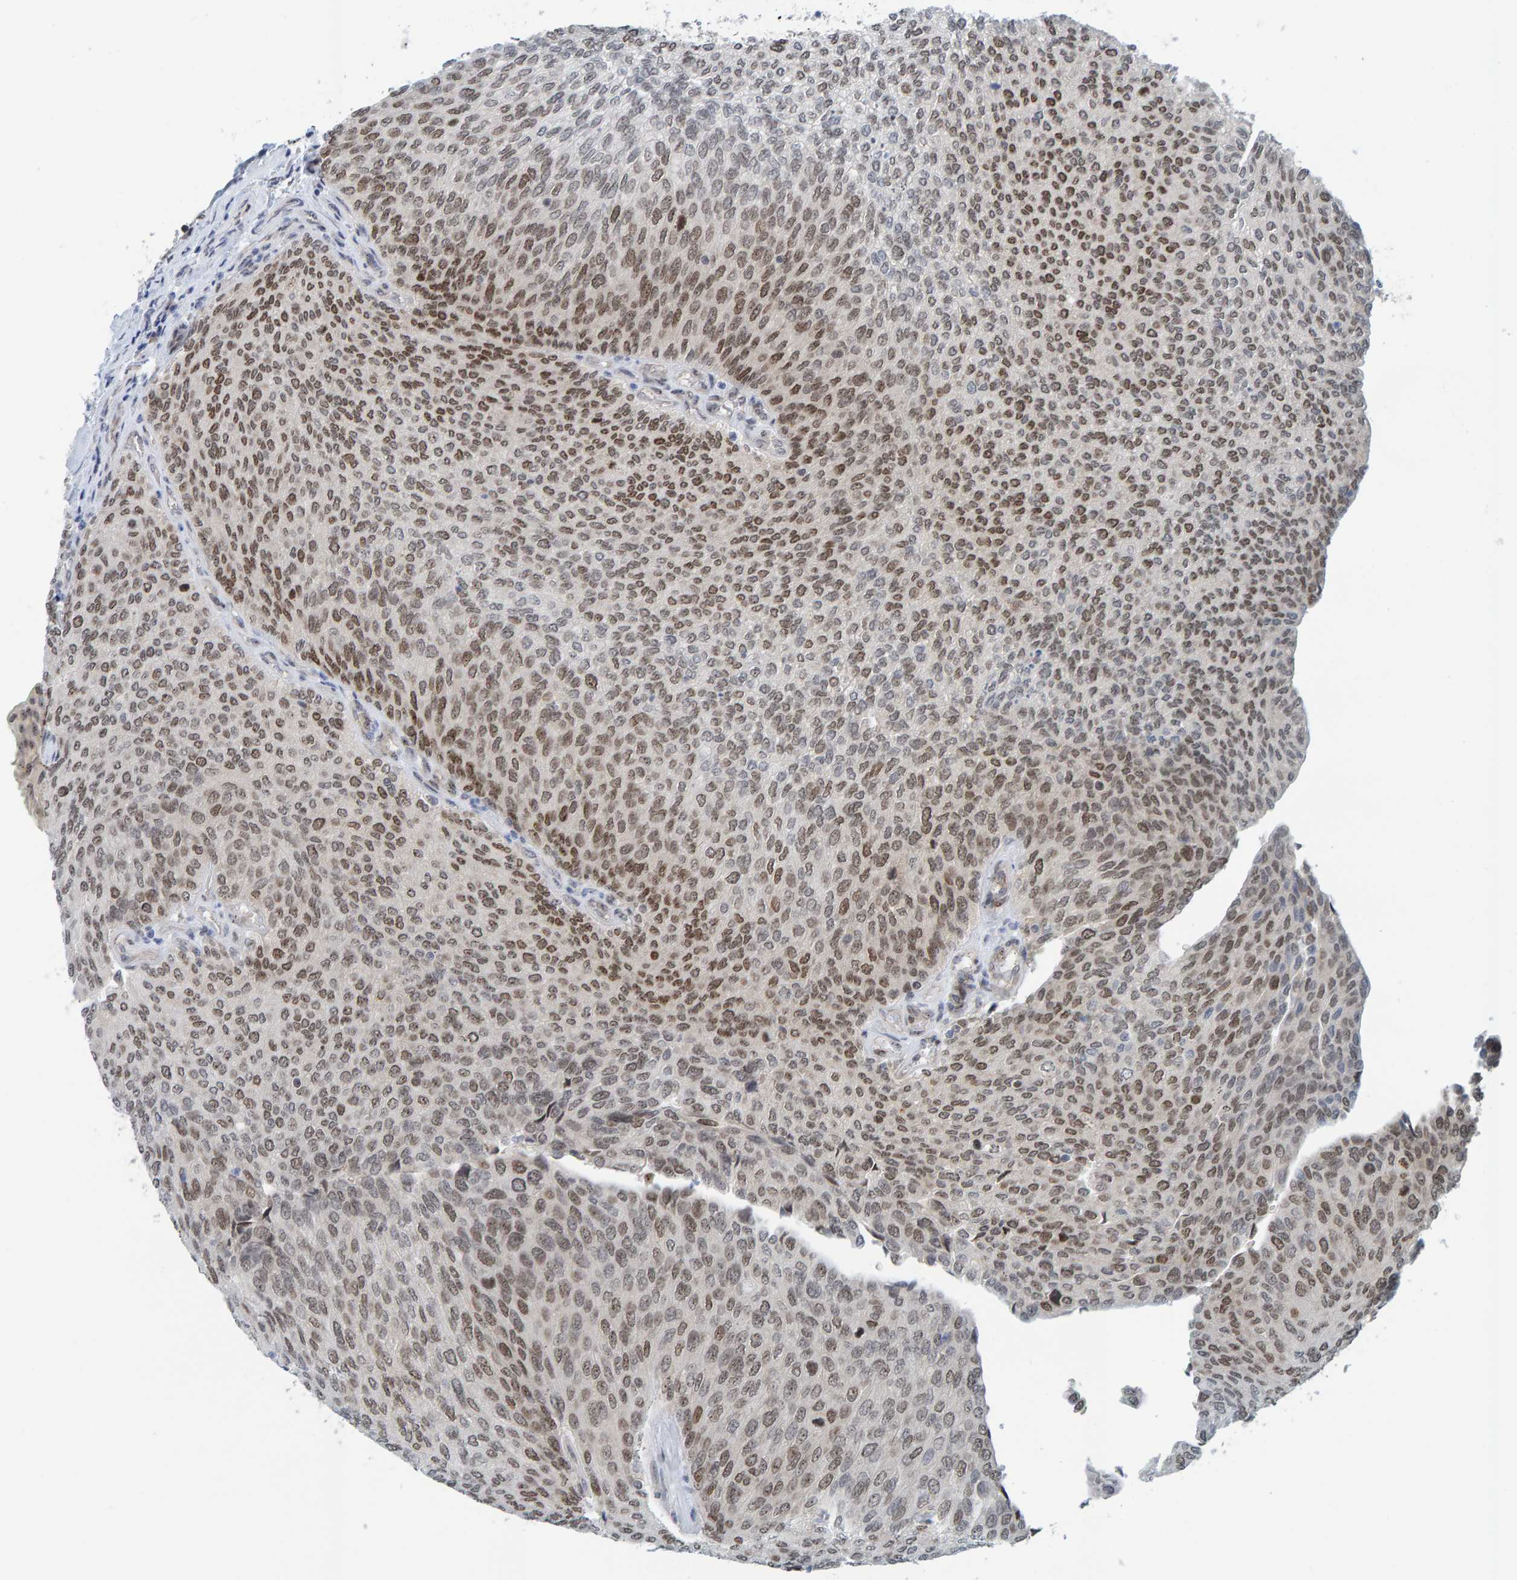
{"staining": {"intensity": "moderate", "quantity": ">75%", "location": "nuclear"}, "tissue": "urothelial cancer", "cell_type": "Tumor cells", "image_type": "cancer", "snomed": [{"axis": "morphology", "description": "Urothelial carcinoma, Low grade"}, {"axis": "topography", "description": "Urinary bladder"}], "caption": "This histopathology image shows immunohistochemistry (IHC) staining of urothelial carcinoma (low-grade), with medium moderate nuclear expression in about >75% of tumor cells.", "gene": "POLR1E", "patient": {"sex": "female", "age": 79}}